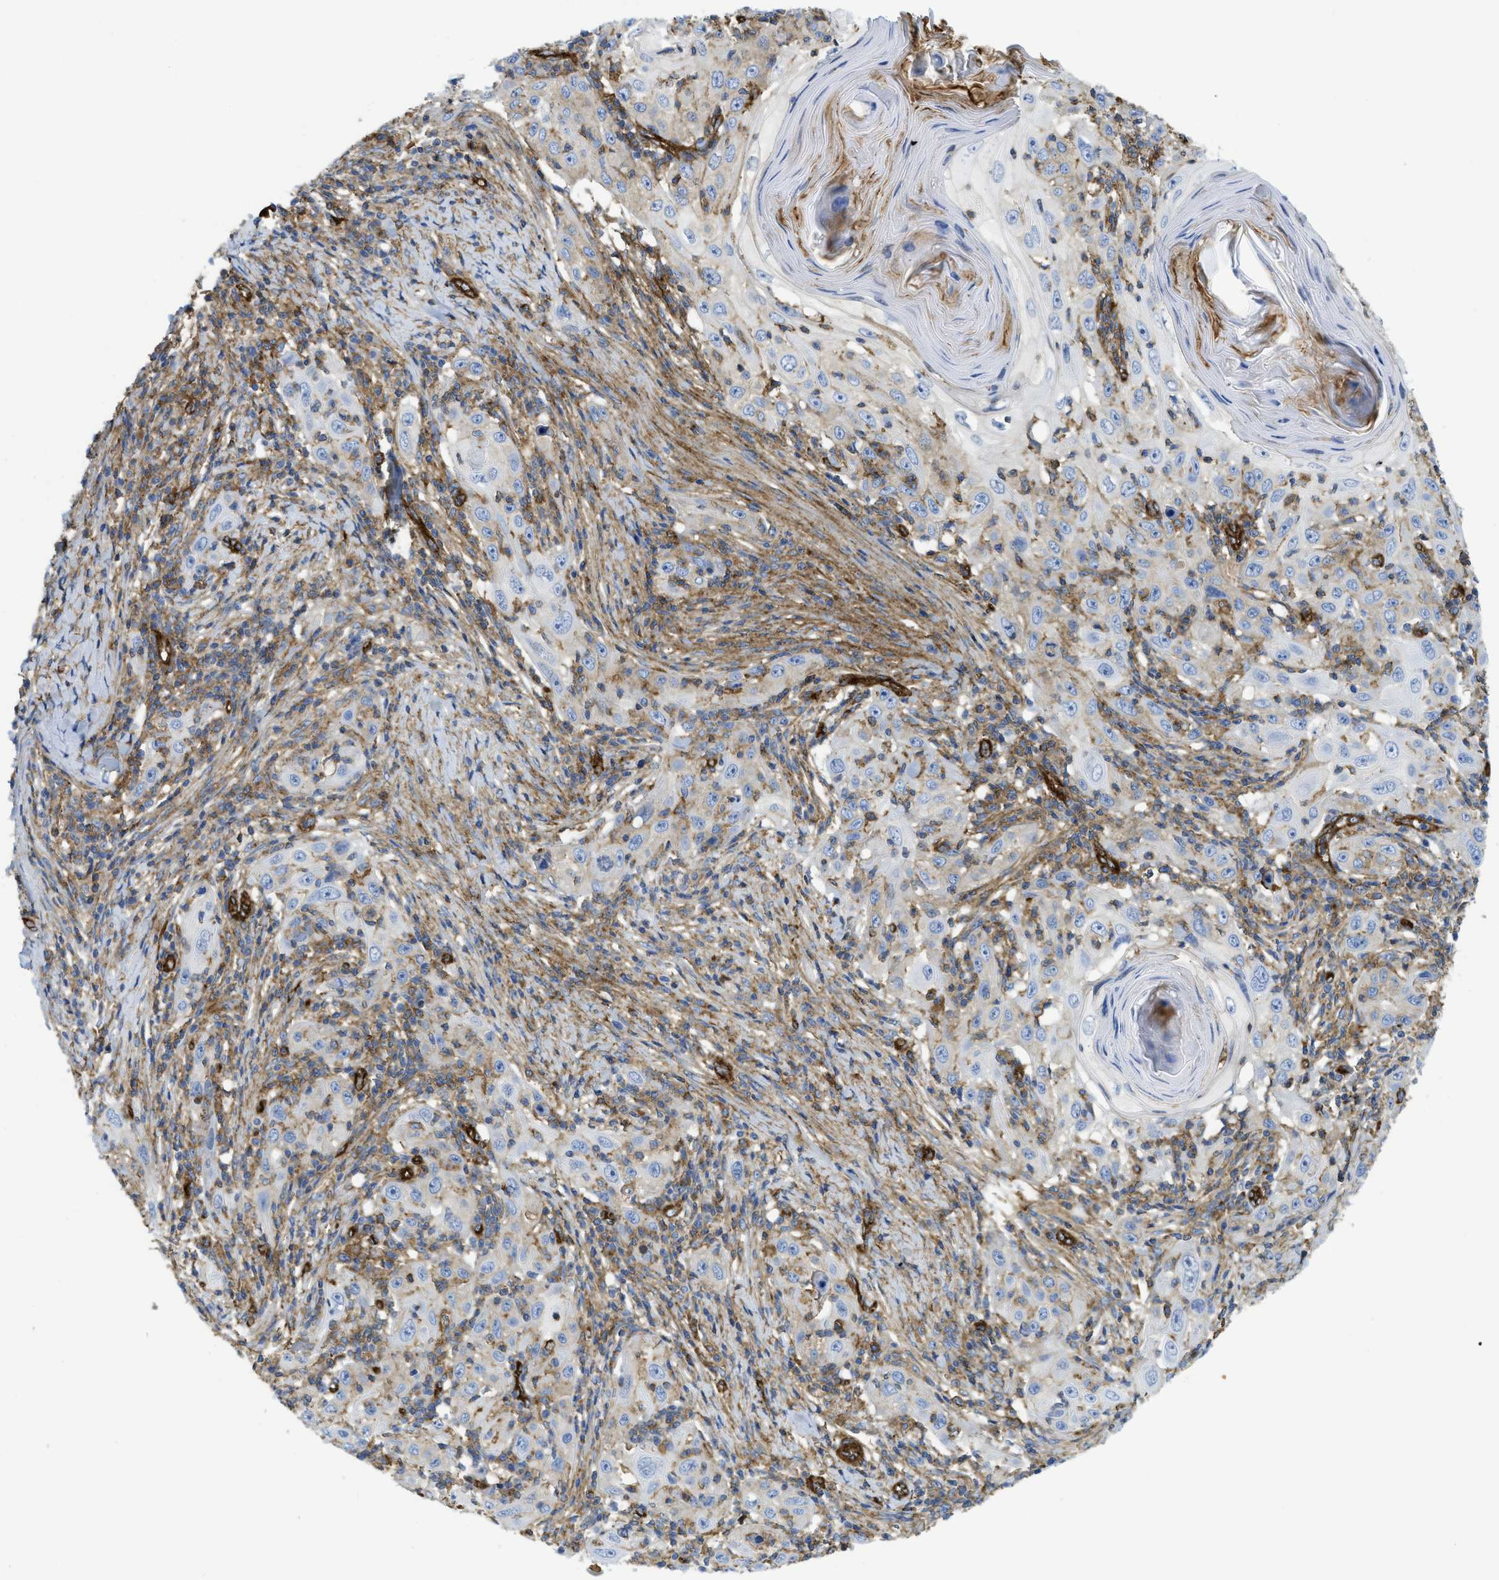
{"staining": {"intensity": "weak", "quantity": "25%-75%", "location": "cytoplasmic/membranous"}, "tissue": "skin cancer", "cell_type": "Tumor cells", "image_type": "cancer", "snomed": [{"axis": "morphology", "description": "Squamous cell carcinoma, NOS"}, {"axis": "topography", "description": "Skin"}], "caption": "Immunohistochemistry histopathology image of neoplastic tissue: human skin cancer (squamous cell carcinoma) stained using immunohistochemistry (IHC) exhibits low levels of weak protein expression localized specifically in the cytoplasmic/membranous of tumor cells, appearing as a cytoplasmic/membranous brown color.", "gene": "HIP1", "patient": {"sex": "female", "age": 88}}